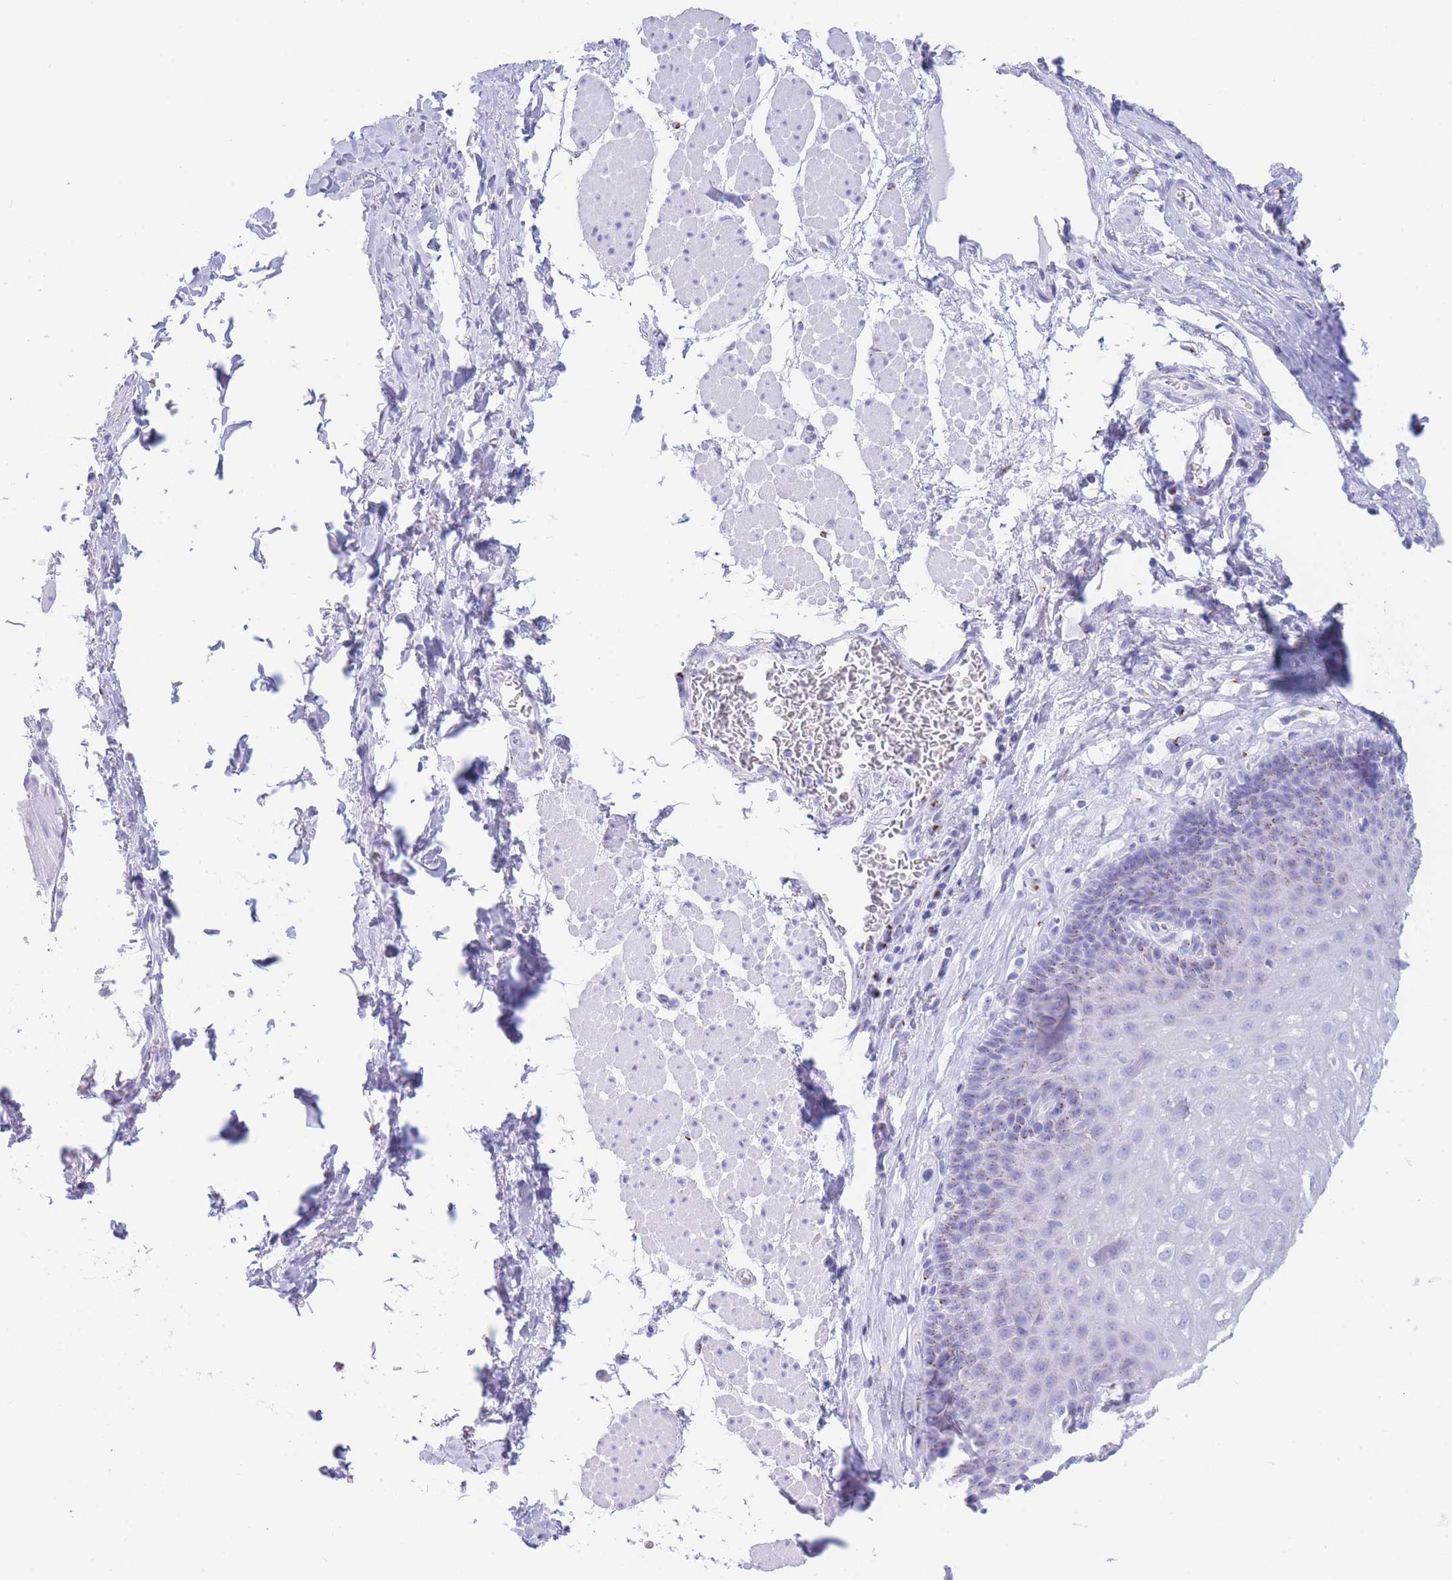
{"staining": {"intensity": "moderate", "quantity": "<25%", "location": "cytoplasmic/membranous"}, "tissue": "esophagus", "cell_type": "Squamous epithelial cells", "image_type": "normal", "snomed": [{"axis": "morphology", "description": "Normal tissue, NOS"}, {"axis": "topography", "description": "Esophagus"}], "caption": "Protein expression analysis of unremarkable human esophagus reveals moderate cytoplasmic/membranous staining in approximately <25% of squamous epithelial cells. Using DAB (3,3'-diaminobenzidine) (brown) and hematoxylin (blue) stains, captured at high magnification using brightfield microscopy.", "gene": "FAM3C", "patient": {"sex": "female", "age": 66}}